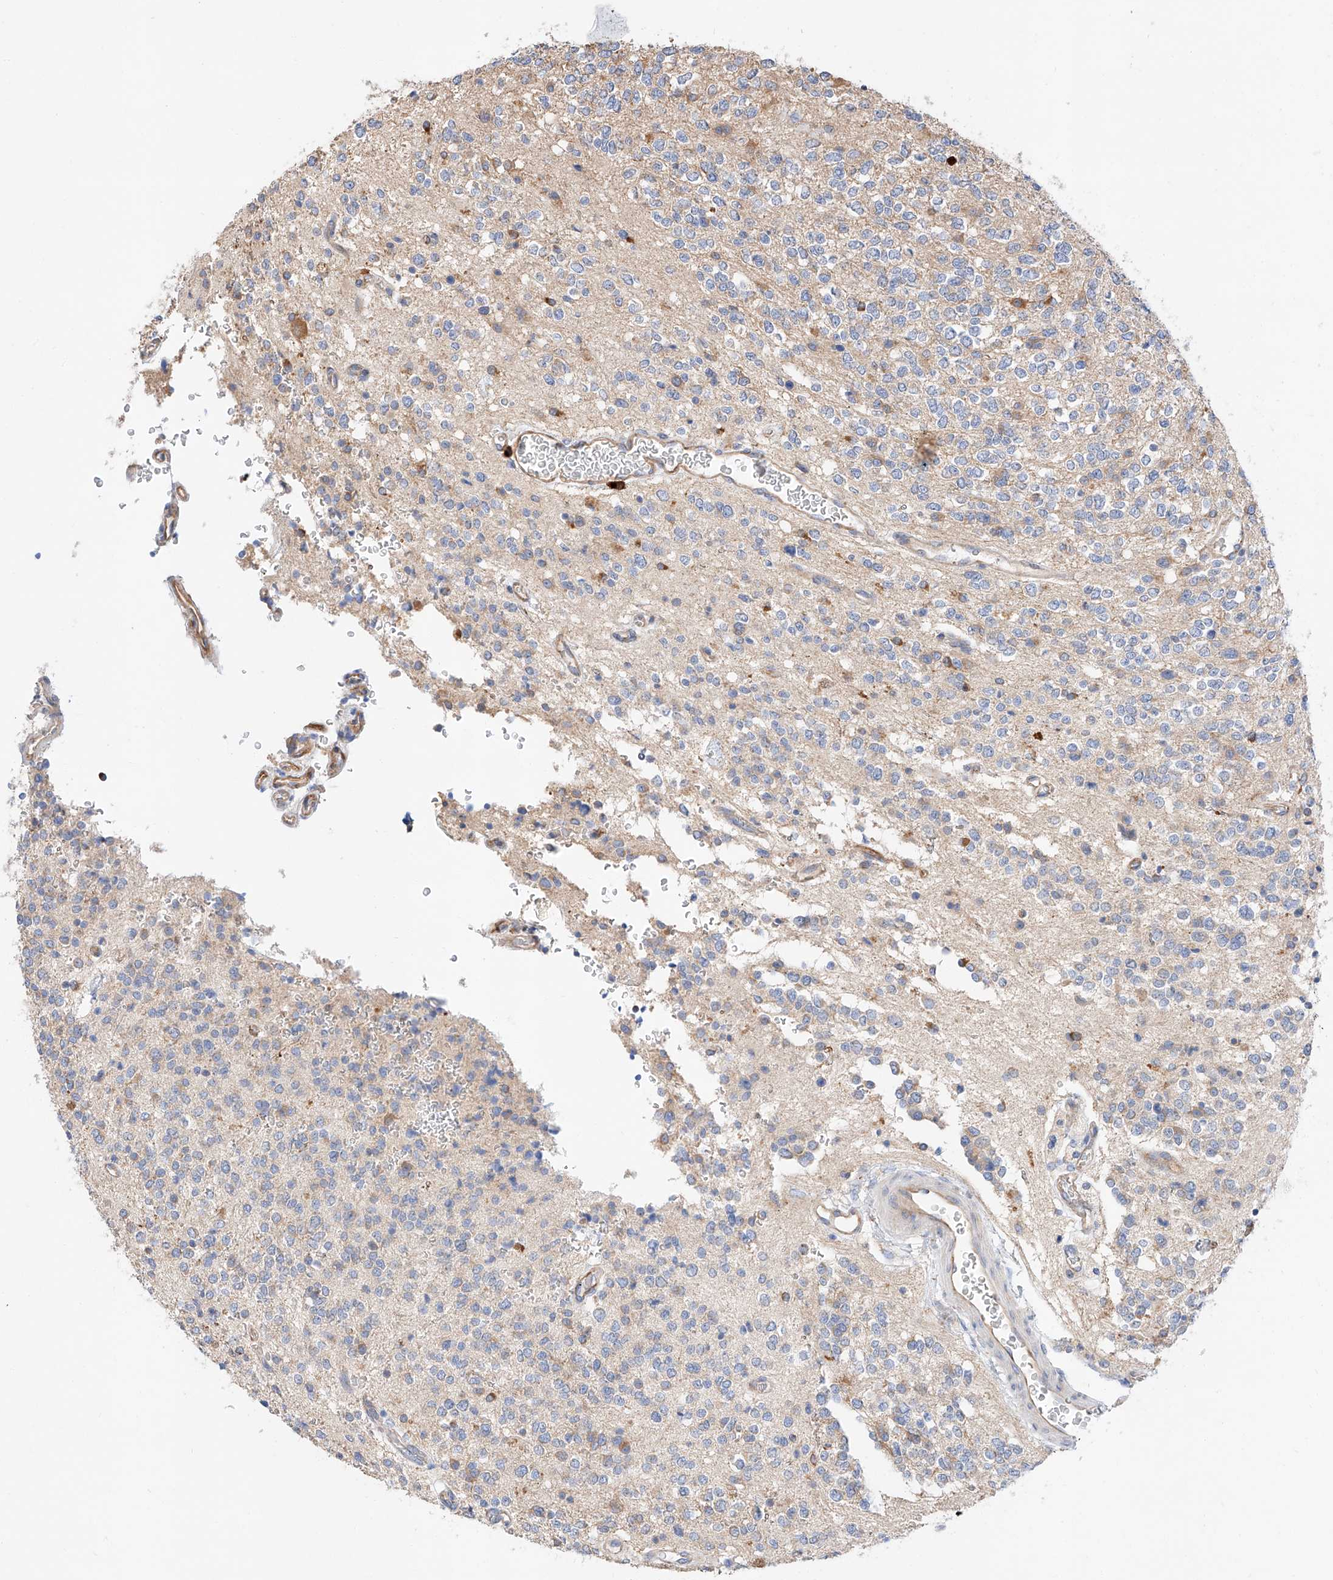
{"staining": {"intensity": "weak", "quantity": "<25%", "location": "cytoplasmic/membranous"}, "tissue": "glioma", "cell_type": "Tumor cells", "image_type": "cancer", "snomed": [{"axis": "morphology", "description": "Glioma, malignant, High grade"}, {"axis": "topography", "description": "Brain"}], "caption": "DAB immunohistochemical staining of human malignant high-grade glioma reveals no significant expression in tumor cells.", "gene": "GLMN", "patient": {"sex": "male", "age": 34}}